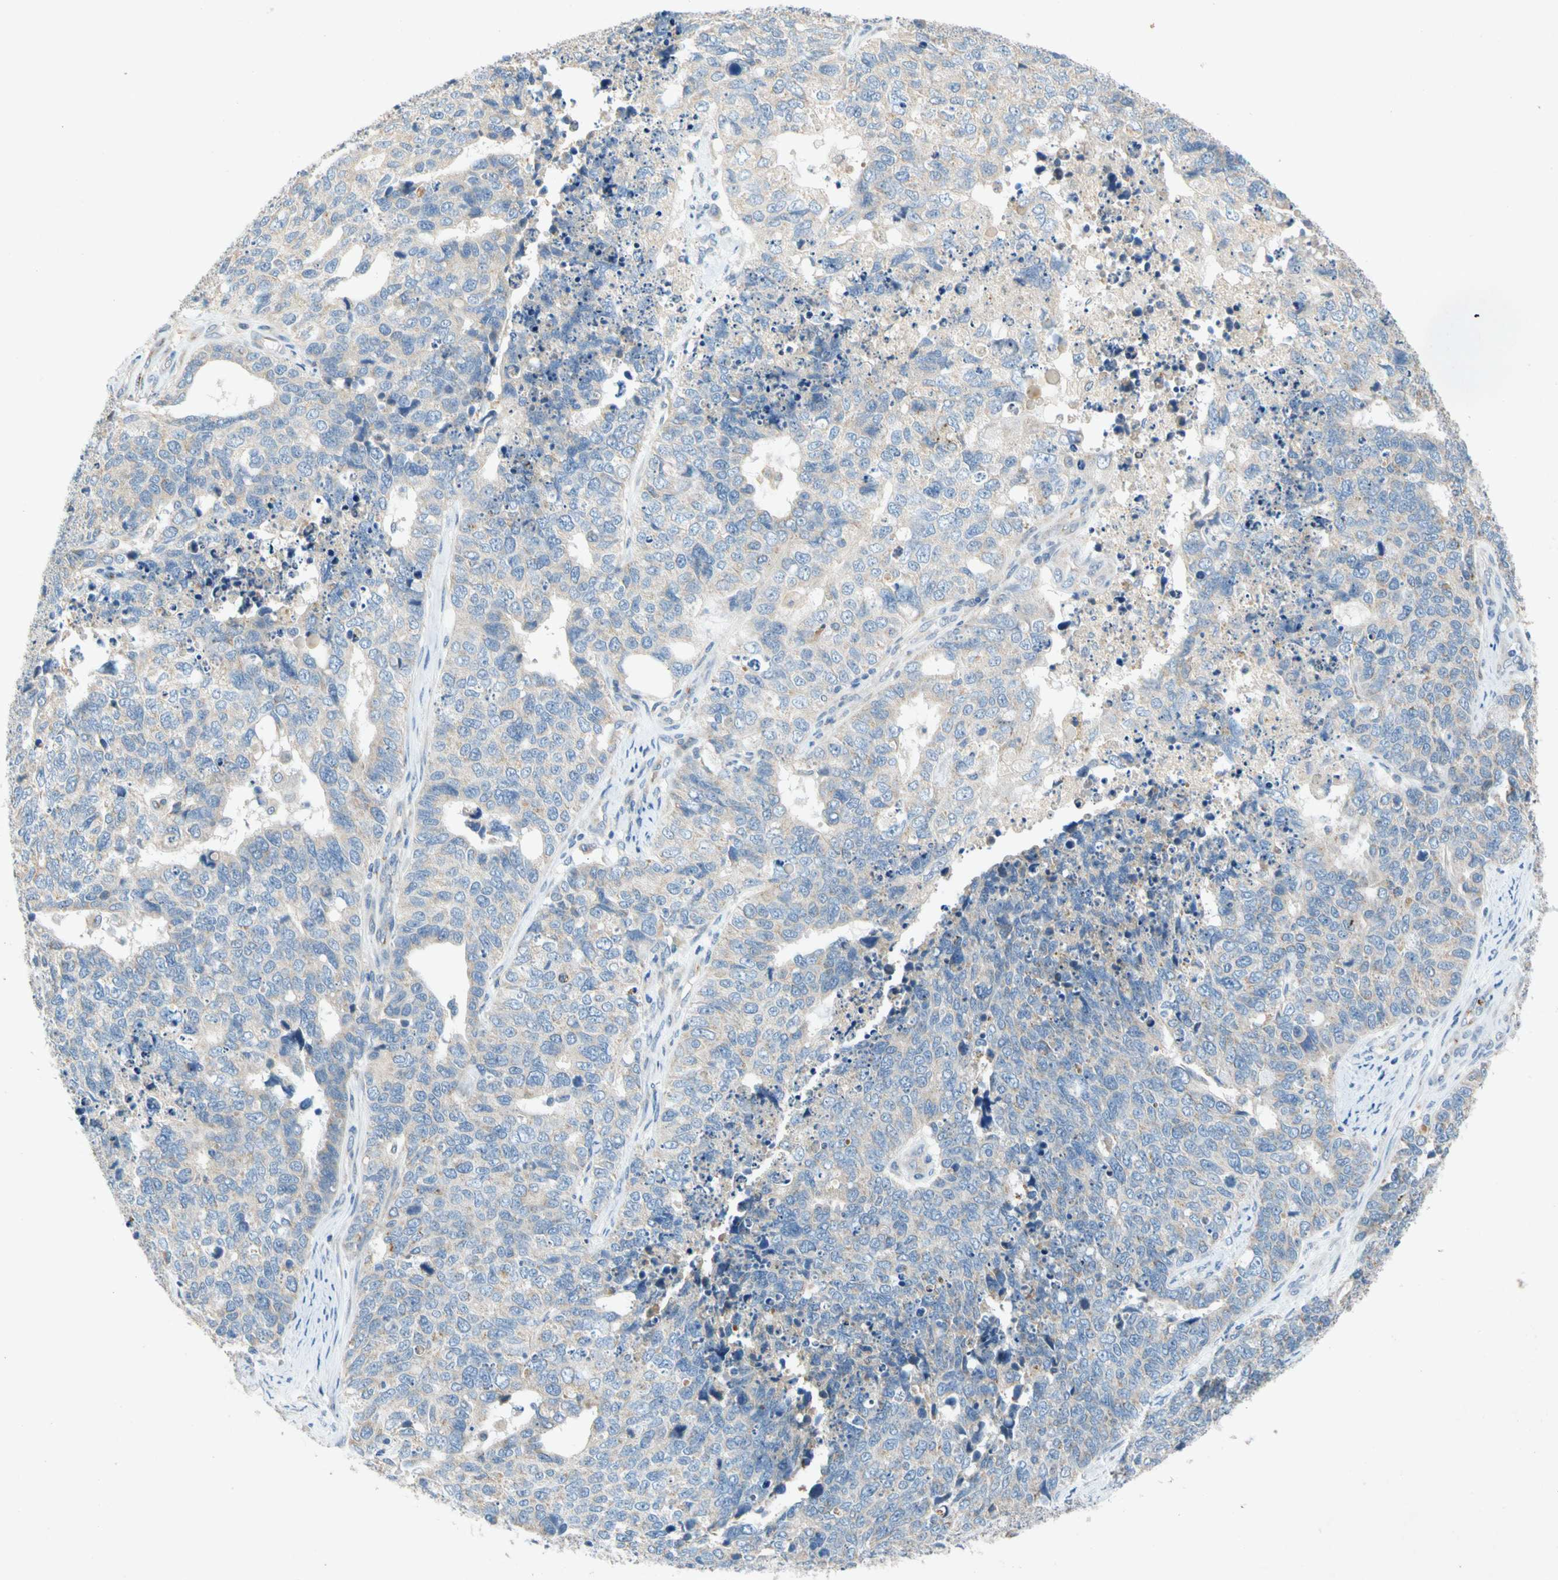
{"staining": {"intensity": "weak", "quantity": "25%-75%", "location": "cytoplasmic/membranous"}, "tissue": "cervical cancer", "cell_type": "Tumor cells", "image_type": "cancer", "snomed": [{"axis": "morphology", "description": "Squamous cell carcinoma, NOS"}, {"axis": "topography", "description": "Cervix"}], "caption": "Immunohistochemical staining of human cervical cancer (squamous cell carcinoma) reveals weak cytoplasmic/membranous protein positivity in approximately 25%-75% of tumor cells.", "gene": "GASK1B", "patient": {"sex": "female", "age": 63}}